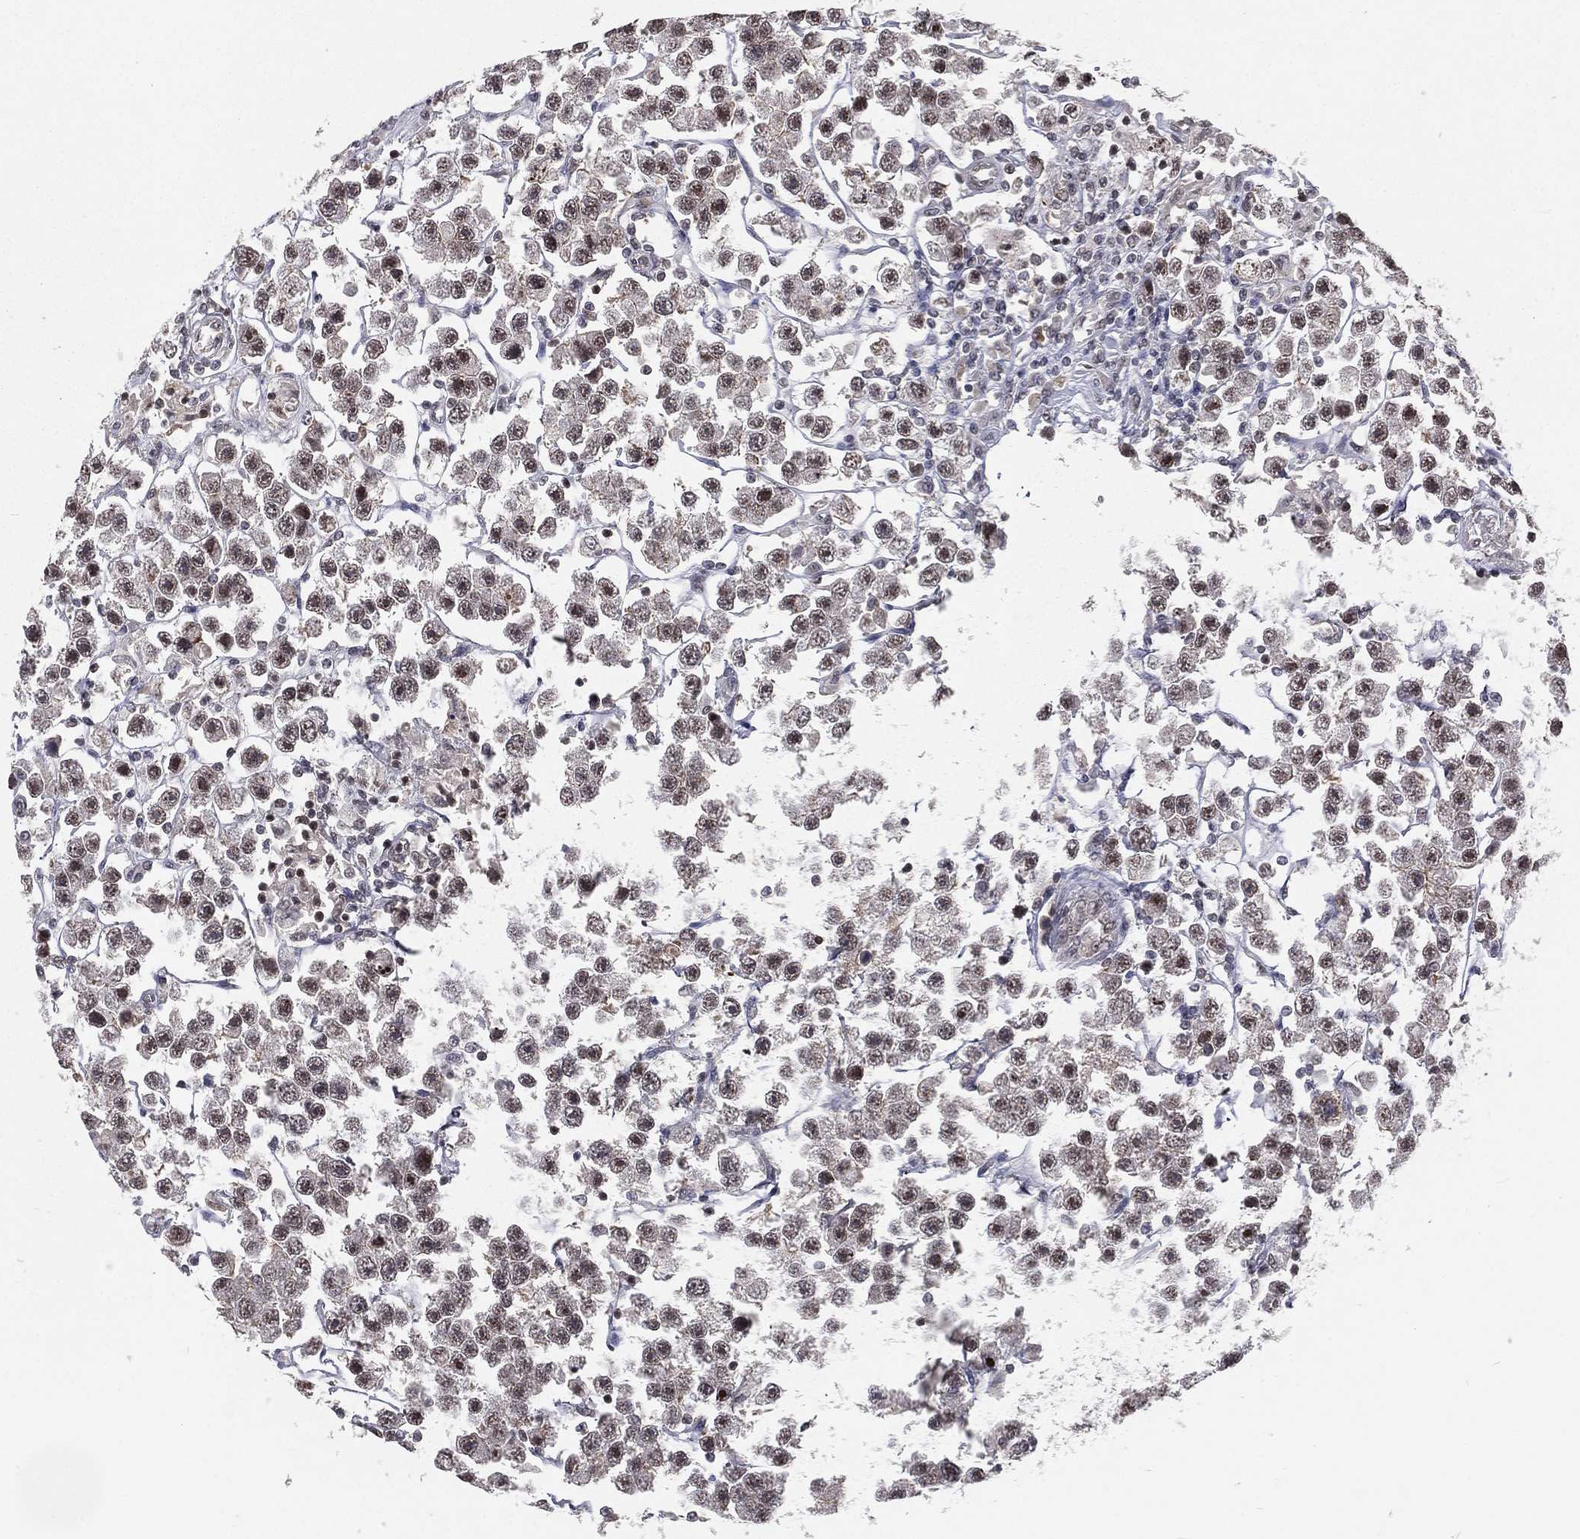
{"staining": {"intensity": "strong", "quantity": "<25%", "location": "nuclear"}, "tissue": "testis cancer", "cell_type": "Tumor cells", "image_type": "cancer", "snomed": [{"axis": "morphology", "description": "Seminoma, NOS"}, {"axis": "topography", "description": "Testis"}], "caption": "Immunohistochemistry (IHC) of testis seminoma exhibits medium levels of strong nuclear staining in about <25% of tumor cells.", "gene": "MORC2", "patient": {"sex": "male", "age": 45}}